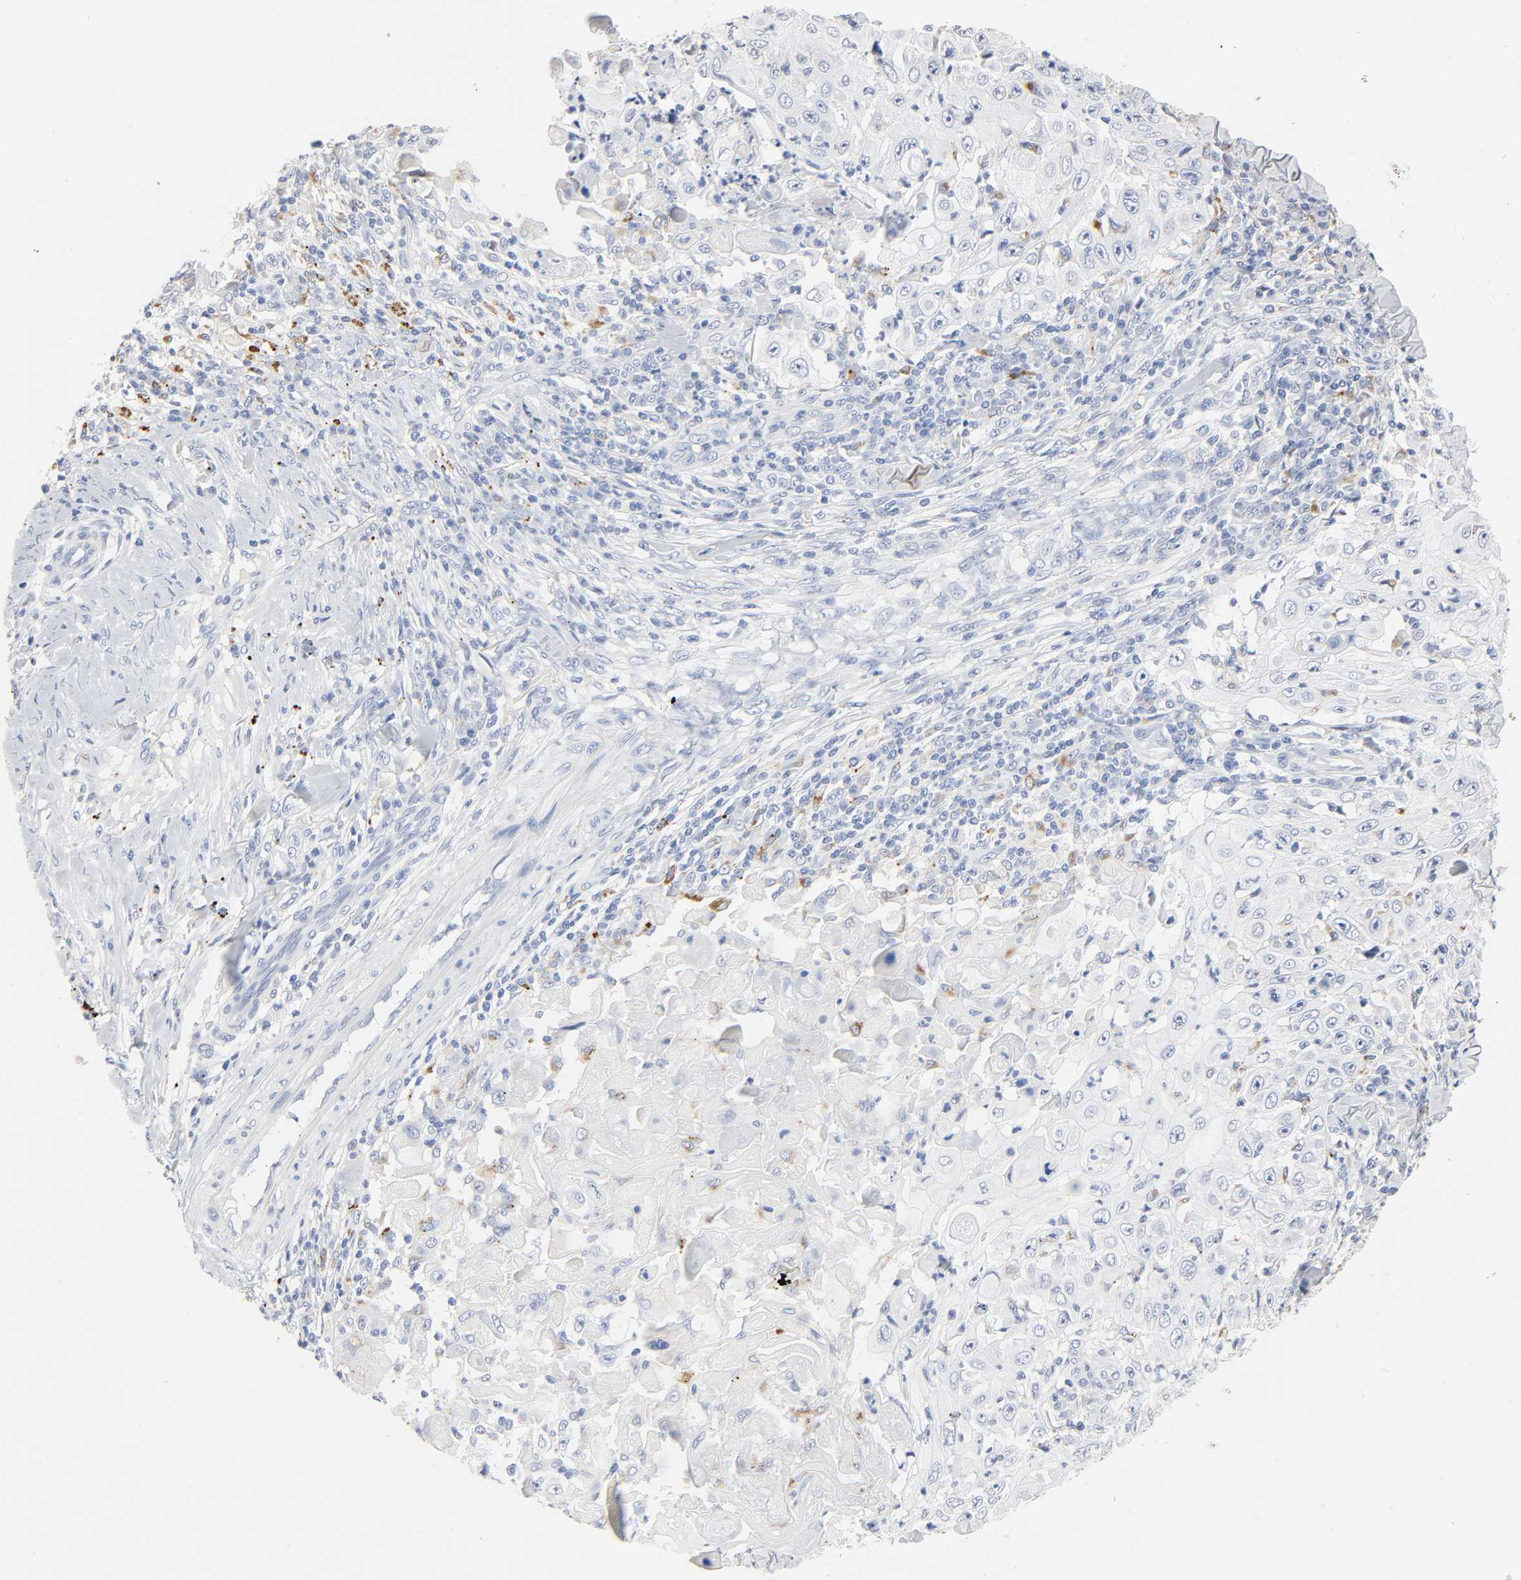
{"staining": {"intensity": "negative", "quantity": "none", "location": "none"}, "tissue": "skin cancer", "cell_type": "Tumor cells", "image_type": "cancer", "snomed": [{"axis": "morphology", "description": "Squamous cell carcinoma, NOS"}, {"axis": "topography", "description": "Skin"}], "caption": "The image reveals no staining of tumor cells in skin cancer (squamous cell carcinoma). (DAB (3,3'-diaminobenzidine) immunohistochemistry (IHC) with hematoxylin counter stain).", "gene": "PLP1", "patient": {"sex": "male", "age": 86}}